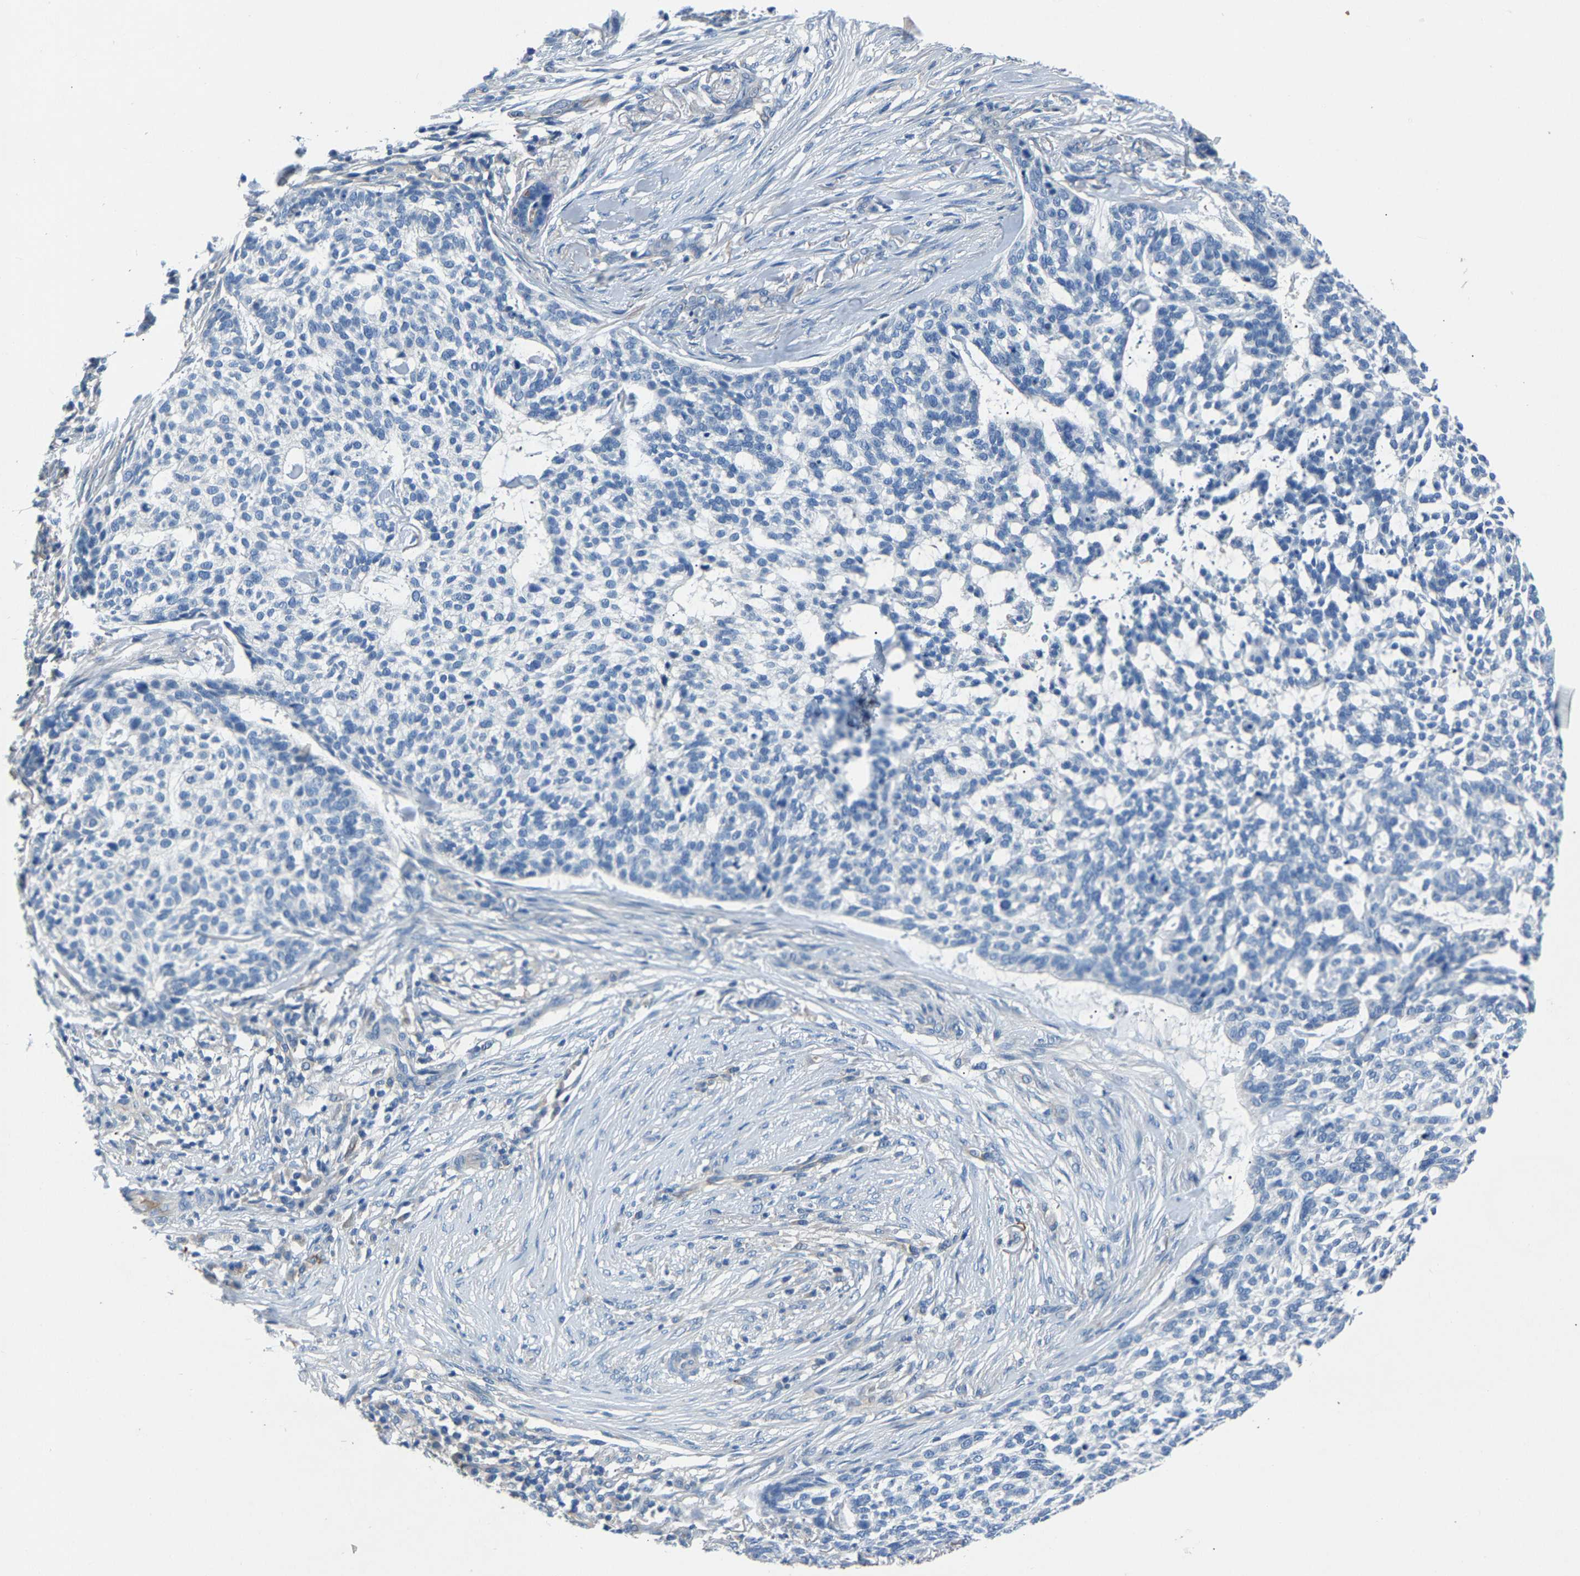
{"staining": {"intensity": "negative", "quantity": "none", "location": "none"}, "tissue": "skin cancer", "cell_type": "Tumor cells", "image_type": "cancer", "snomed": [{"axis": "morphology", "description": "Basal cell carcinoma"}, {"axis": "topography", "description": "Skin"}], "caption": "DAB immunohistochemical staining of human basal cell carcinoma (skin) reveals no significant positivity in tumor cells.", "gene": "DNAAF5", "patient": {"sex": "female", "age": 64}}